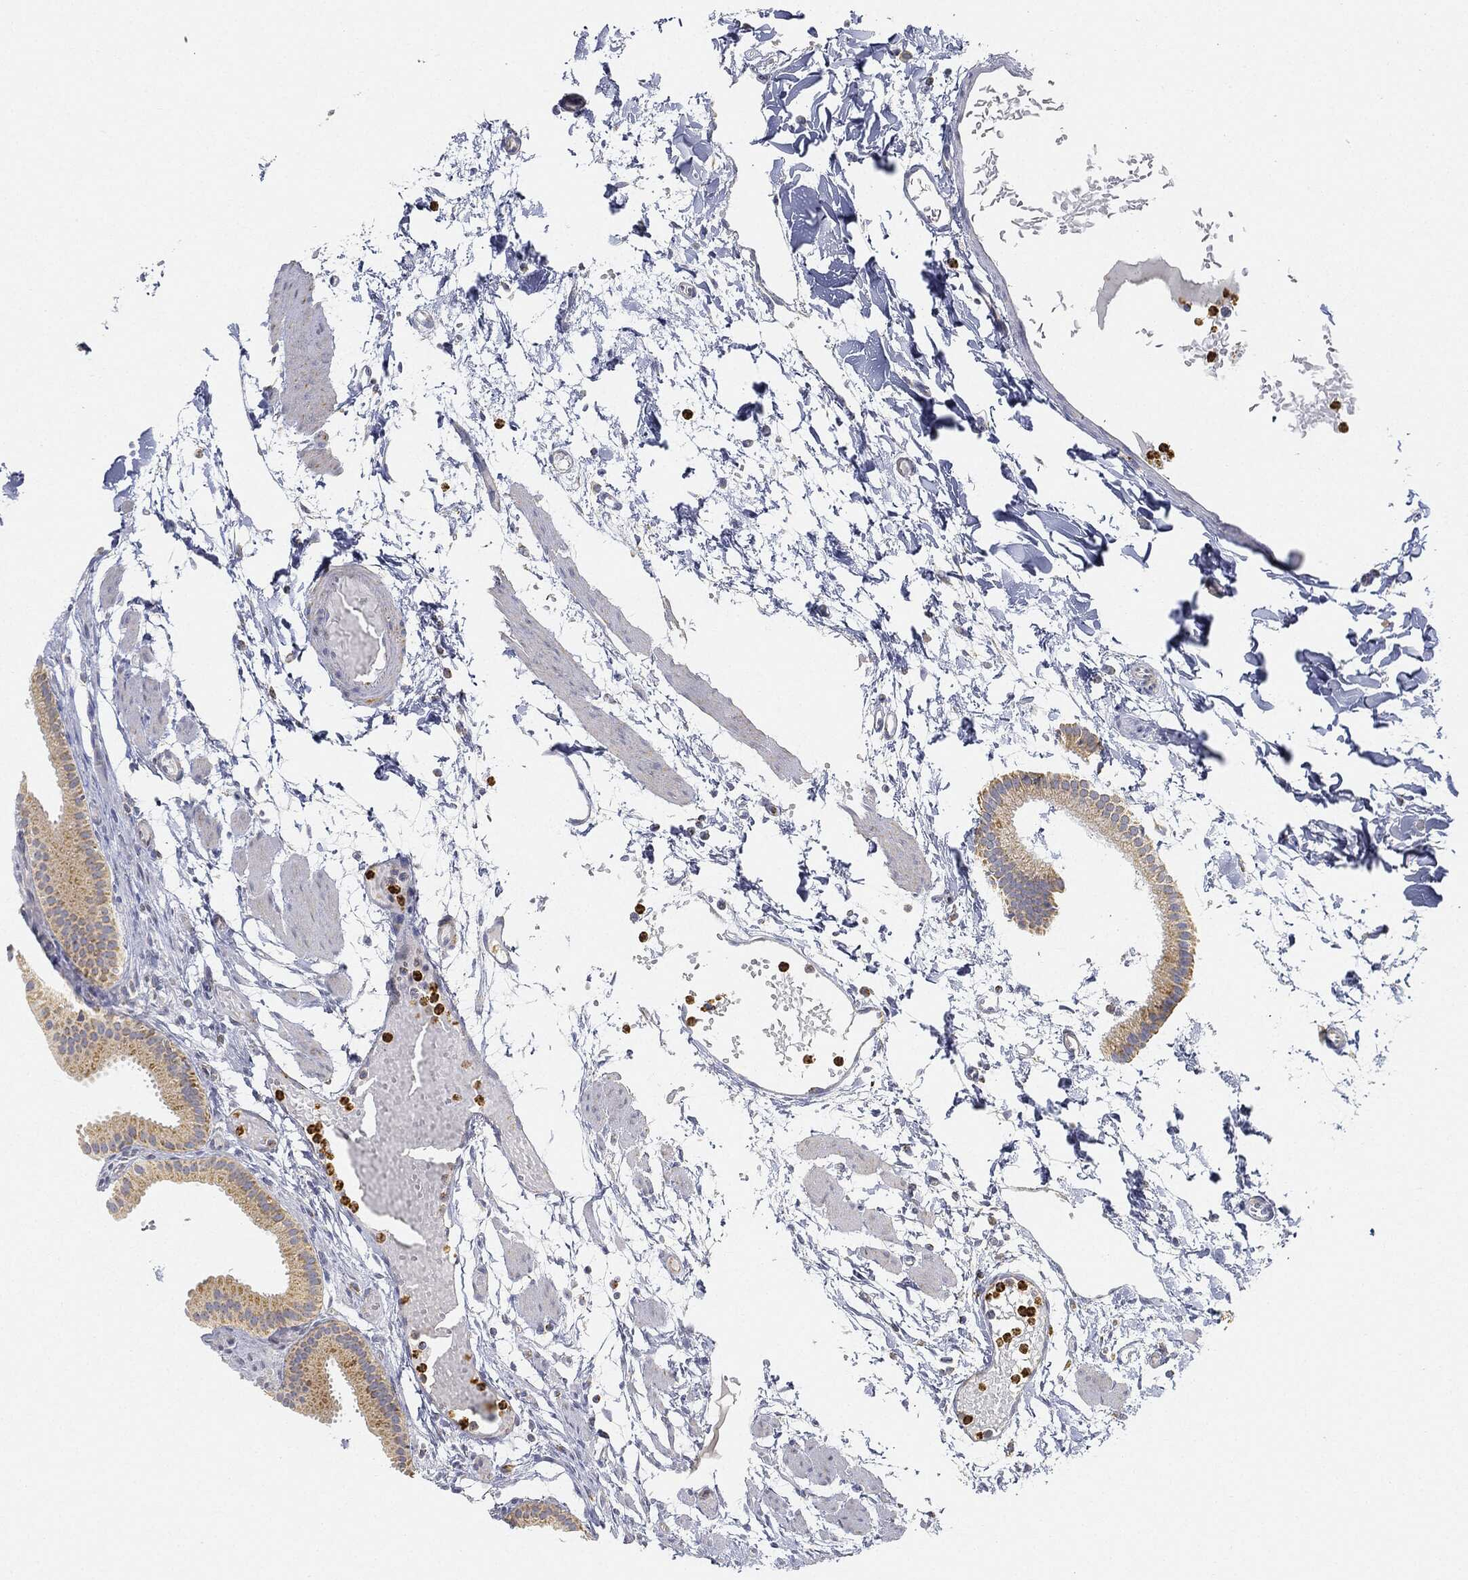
{"staining": {"intensity": "moderate", "quantity": ">75%", "location": "cytoplasmic/membranous"}, "tissue": "gallbladder", "cell_type": "Glandular cells", "image_type": "normal", "snomed": [{"axis": "morphology", "description": "Normal tissue, NOS"}, {"axis": "topography", "description": "Gallbladder"}, {"axis": "topography", "description": "Peripheral nerve tissue"}], "caption": "Immunohistochemical staining of normal human gallbladder exhibits moderate cytoplasmic/membranous protein staining in about >75% of glandular cells.", "gene": "CAPN15", "patient": {"sex": "female", "age": 45}}